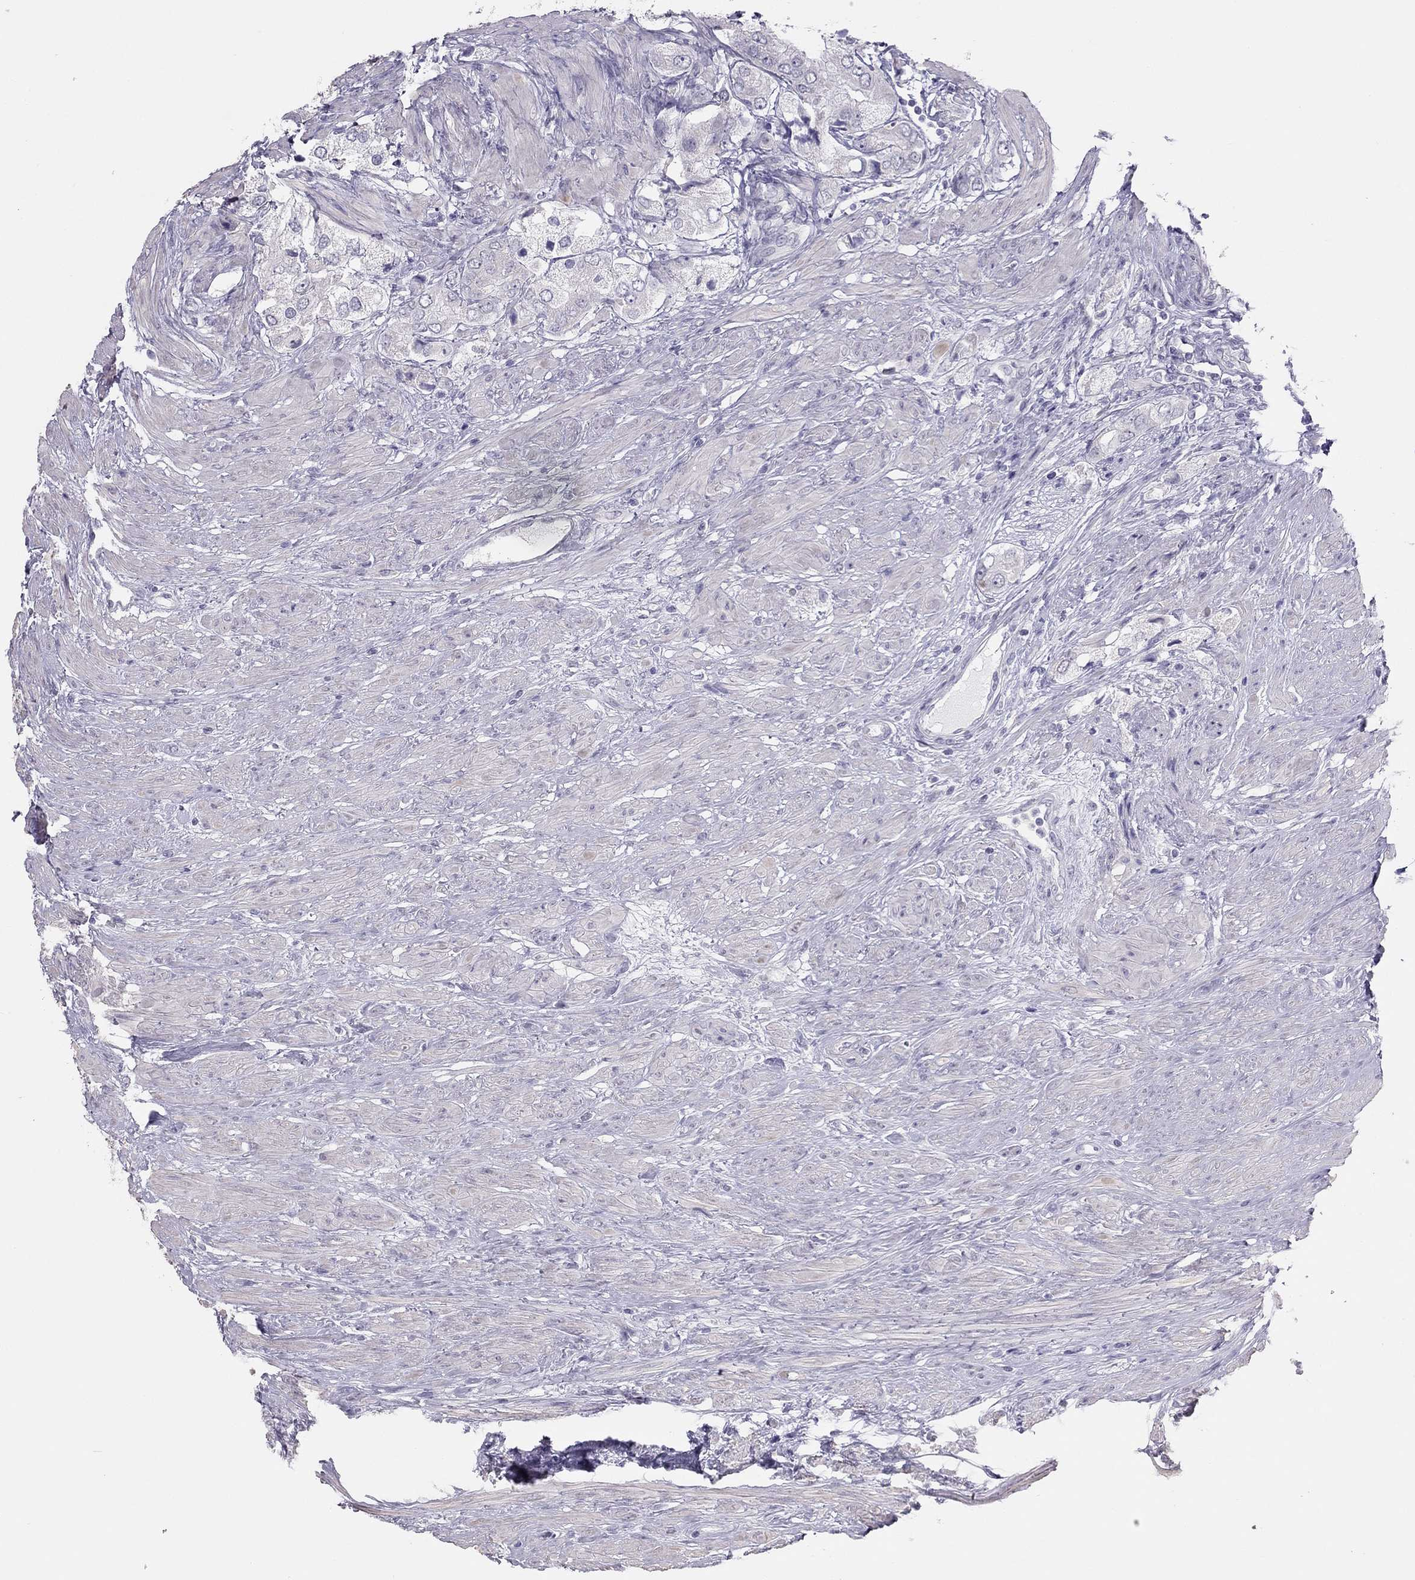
{"staining": {"intensity": "negative", "quantity": "none", "location": "none"}, "tissue": "prostate cancer", "cell_type": "Tumor cells", "image_type": "cancer", "snomed": [{"axis": "morphology", "description": "Adenocarcinoma, Low grade"}, {"axis": "topography", "description": "Prostate"}], "caption": "Human prostate cancer (low-grade adenocarcinoma) stained for a protein using immunohistochemistry exhibits no positivity in tumor cells.", "gene": "SPATA12", "patient": {"sex": "male", "age": 69}}